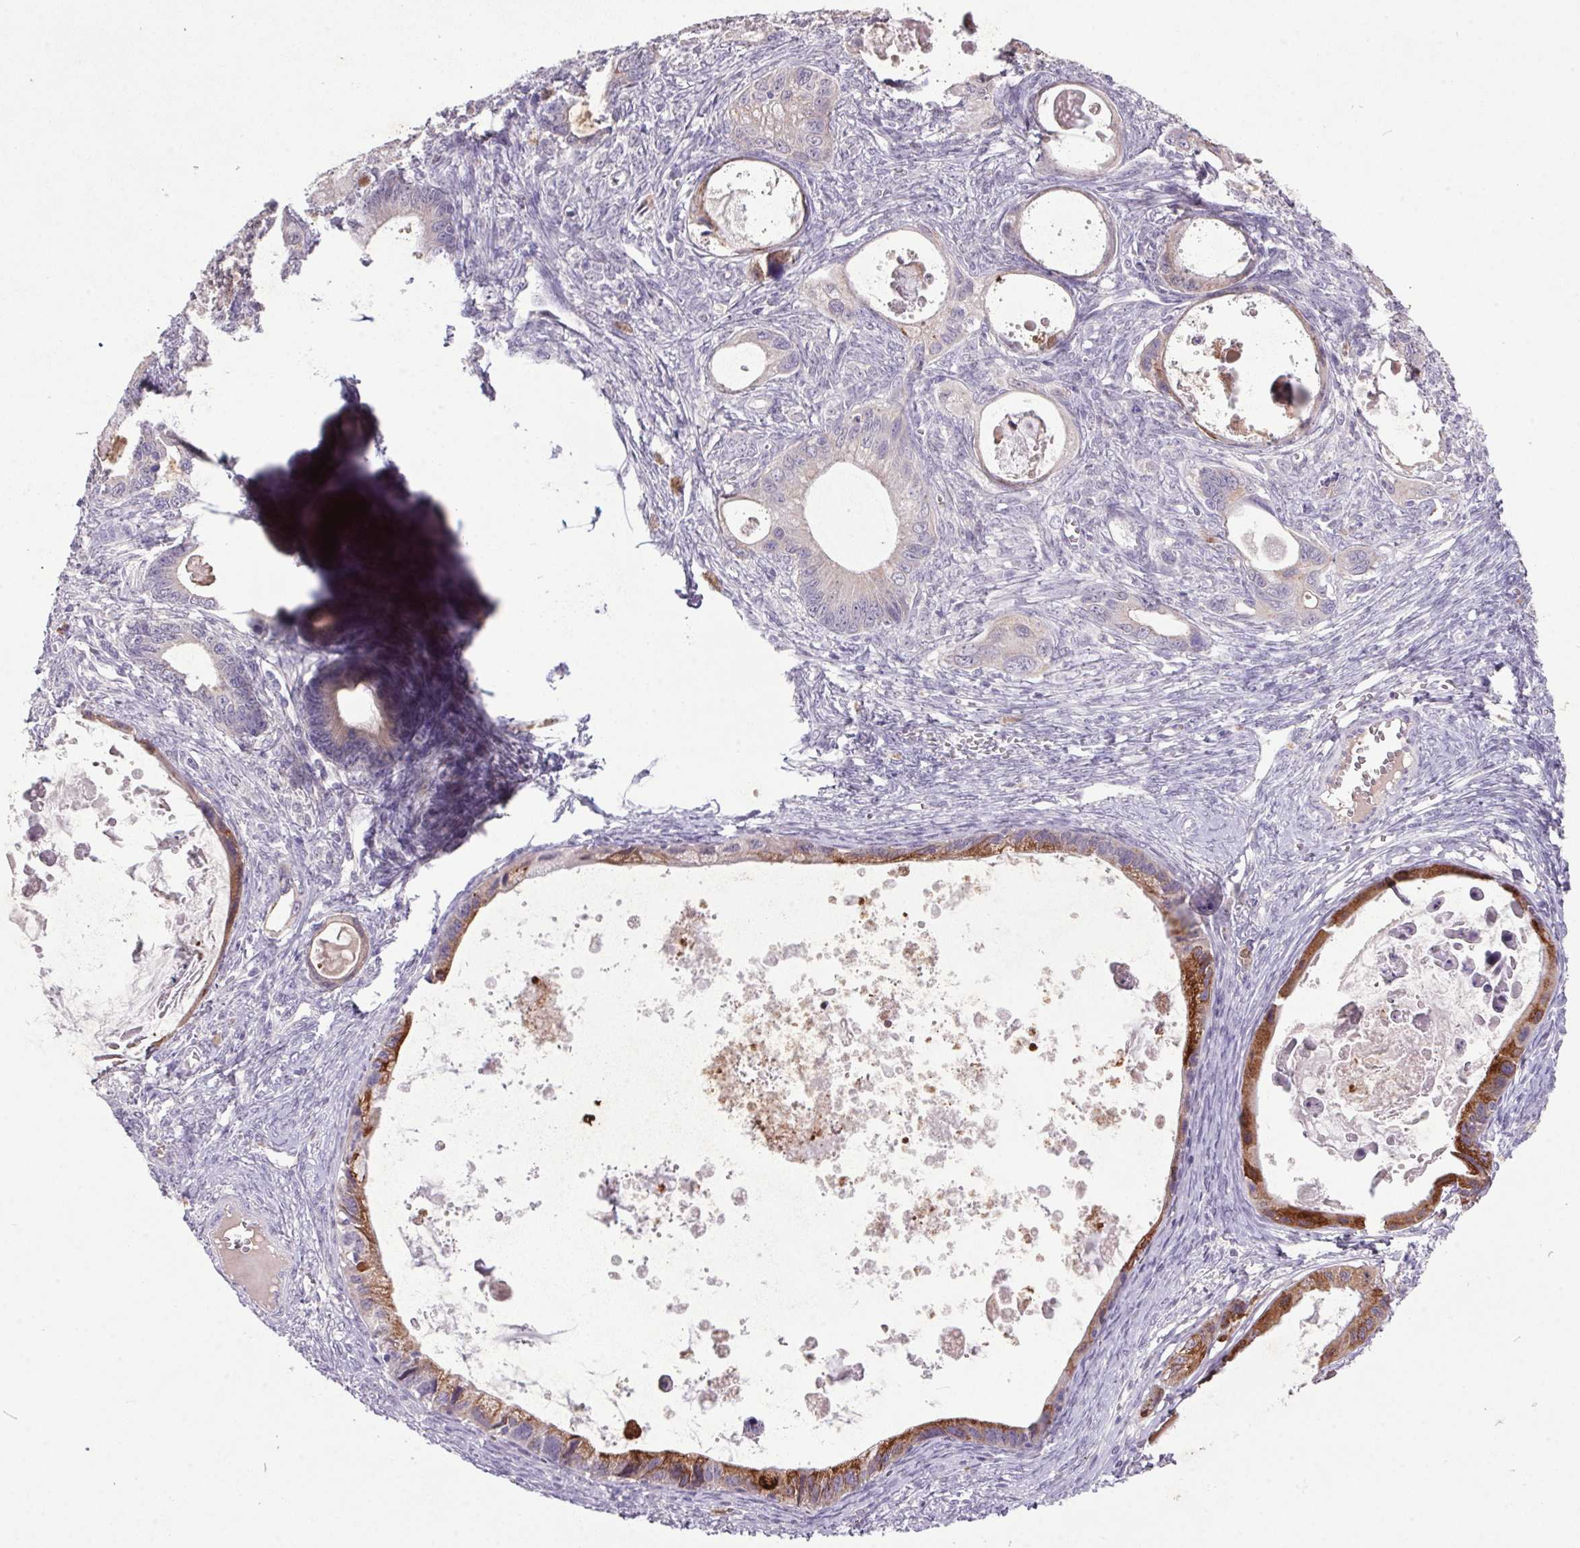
{"staining": {"intensity": "moderate", "quantity": "<25%", "location": "cytoplasmic/membranous"}, "tissue": "ovarian cancer", "cell_type": "Tumor cells", "image_type": "cancer", "snomed": [{"axis": "morphology", "description": "Cystadenocarcinoma, mucinous, NOS"}, {"axis": "topography", "description": "Ovary"}], "caption": "Immunohistochemical staining of human ovarian mucinous cystadenocarcinoma reveals moderate cytoplasmic/membranous protein staining in approximately <25% of tumor cells.", "gene": "TRDN", "patient": {"sex": "female", "age": 64}}